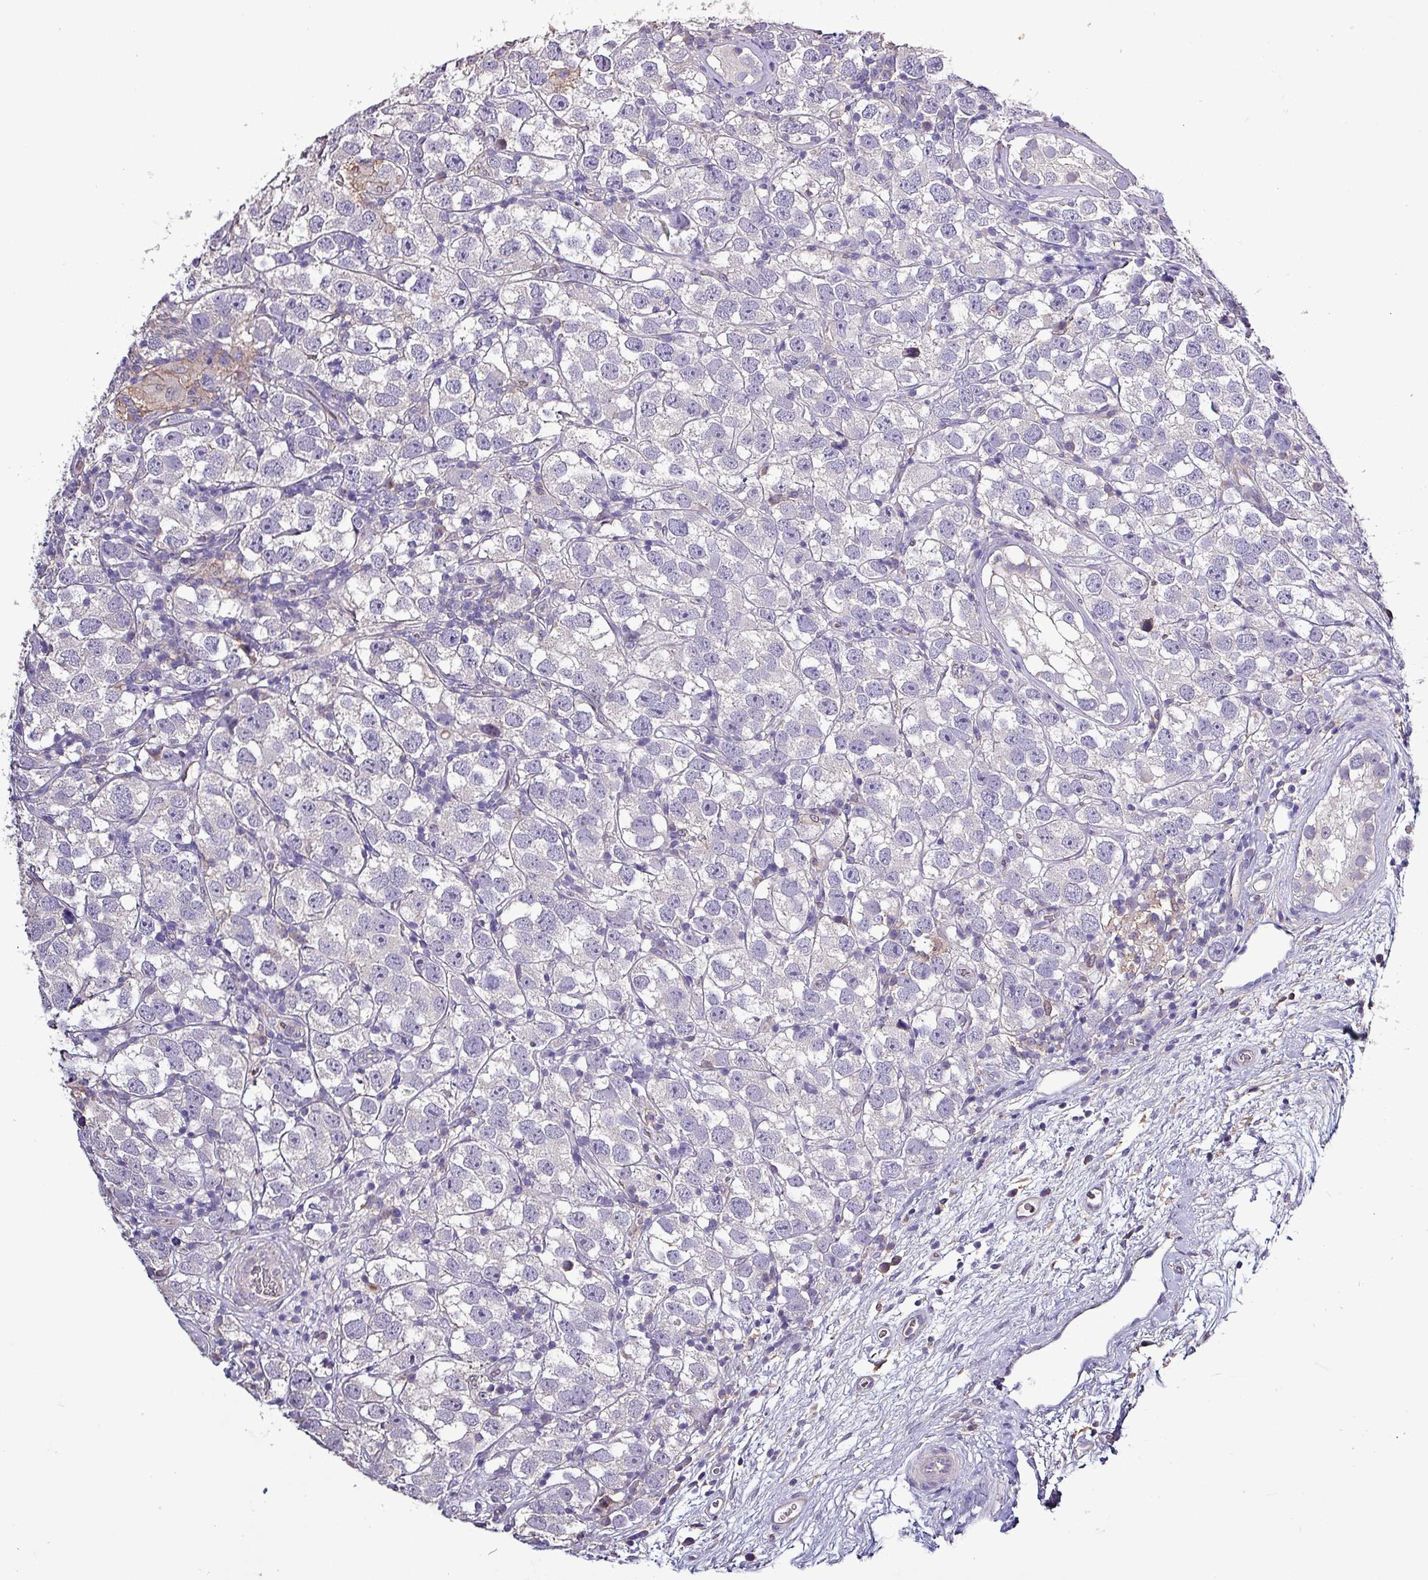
{"staining": {"intensity": "negative", "quantity": "none", "location": "none"}, "tissue": "testis cancer", "cell_type": "Tumor cells", "image_type": "cancer", "snomed": [{"axis": "morphology", "description": "Seminoma, NOS"}, {"axis": "topography", "description": "Testis"}], "caption": "Tumor cells are negative for brown protein staining in seminoma (testis).", "gene": "HTRA4", "patient": {"sex": "male", "age": 26}}